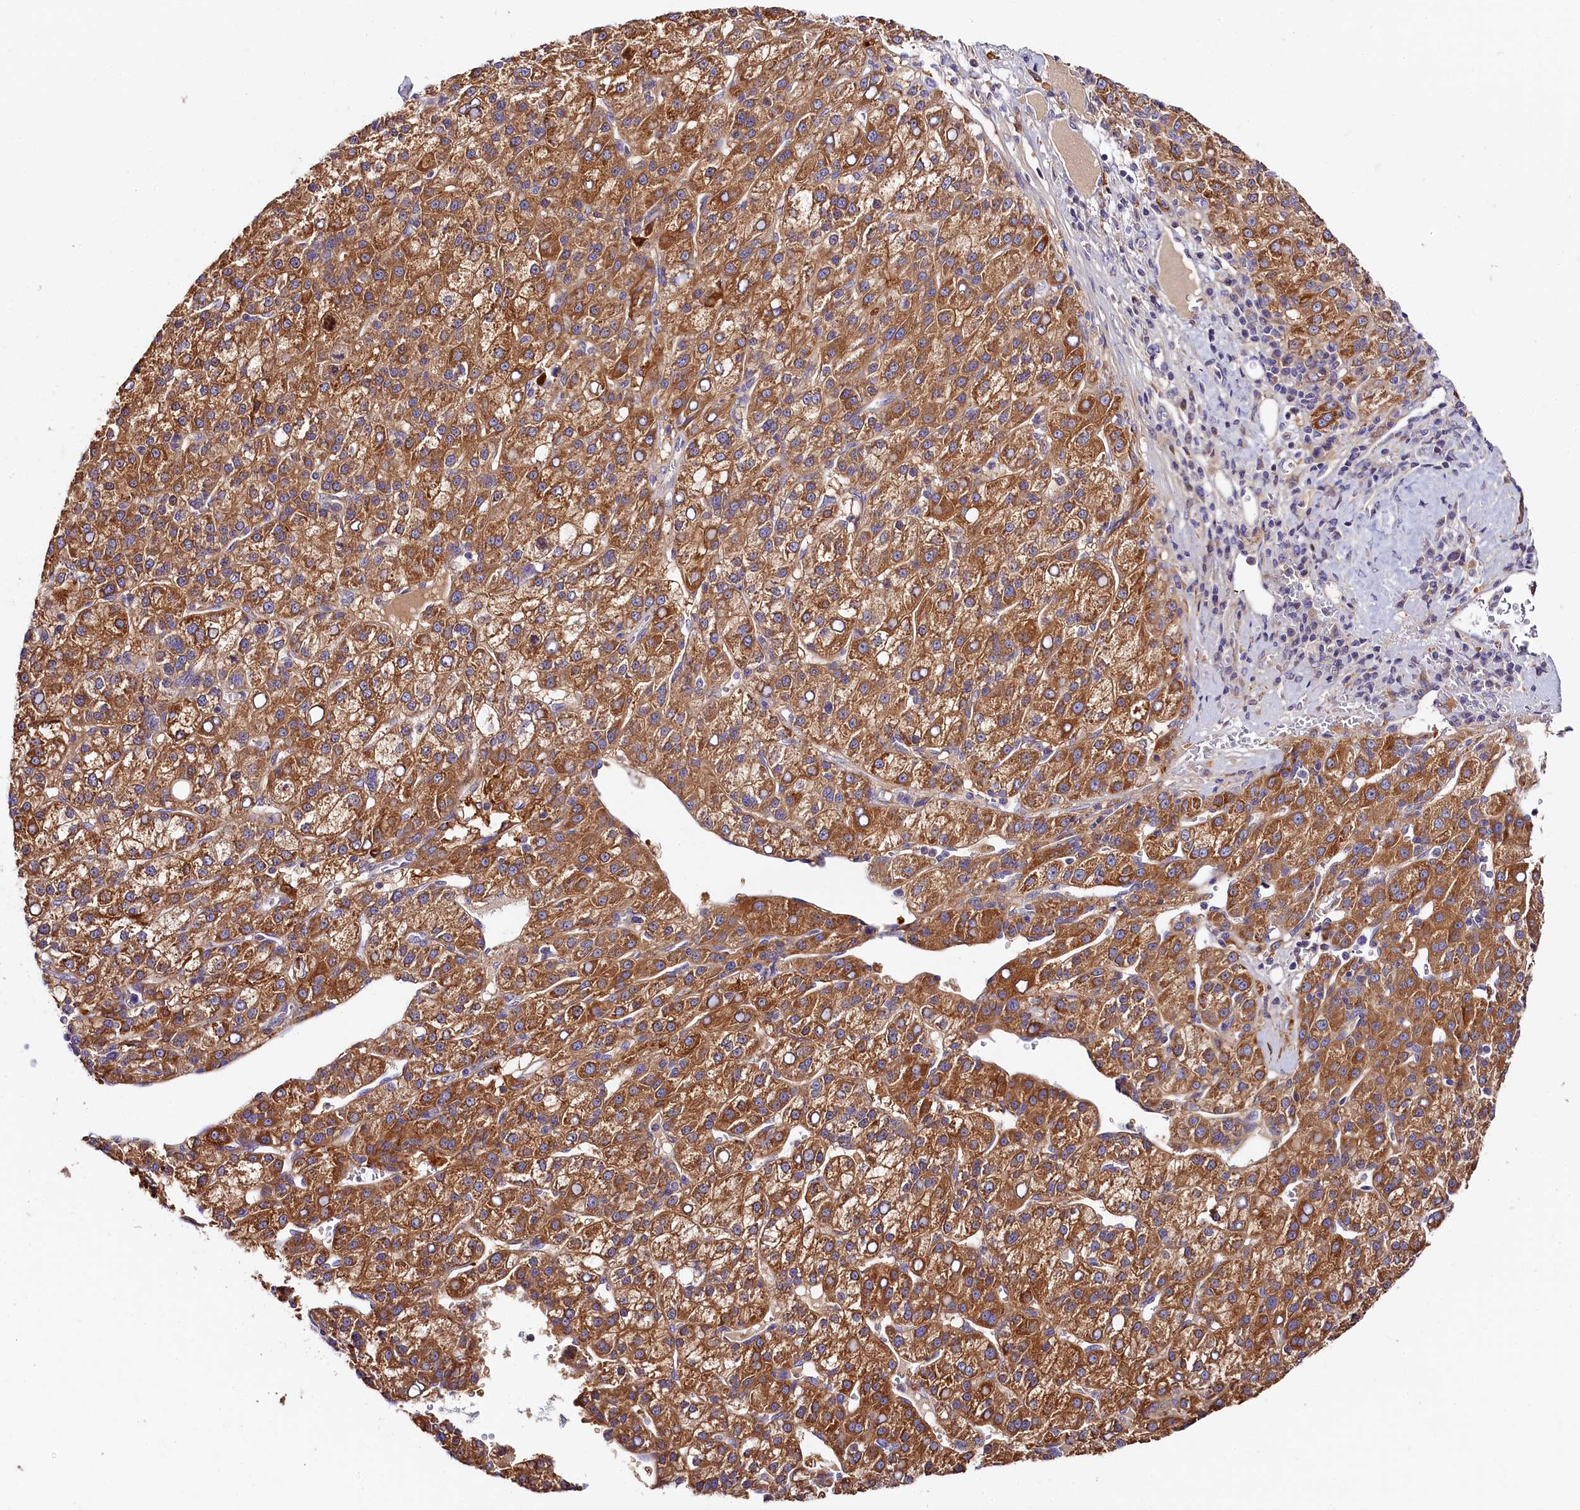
{"staining": {"intensity": "moderate", "quantity": ">75%", "location": "cytoplasmic/membranous"}, "tissue": "liver cancer", "cell_type": "Tumor cells", "image_type": "cancer", "snomed": [{"axis": "morphology", "description": "Carcinoma, Hepatocellular, NOS"}, {"axis": "topography", "description": "Liver"}], "caption": "A medium amount of moderate cytoplasmic/membranous expression is present in approximately >75% of tumor cells in liver hepatocellular carcinoma tissue.", "gene": "KATNB1", "patient": {"sex": "female", "age": 58}}